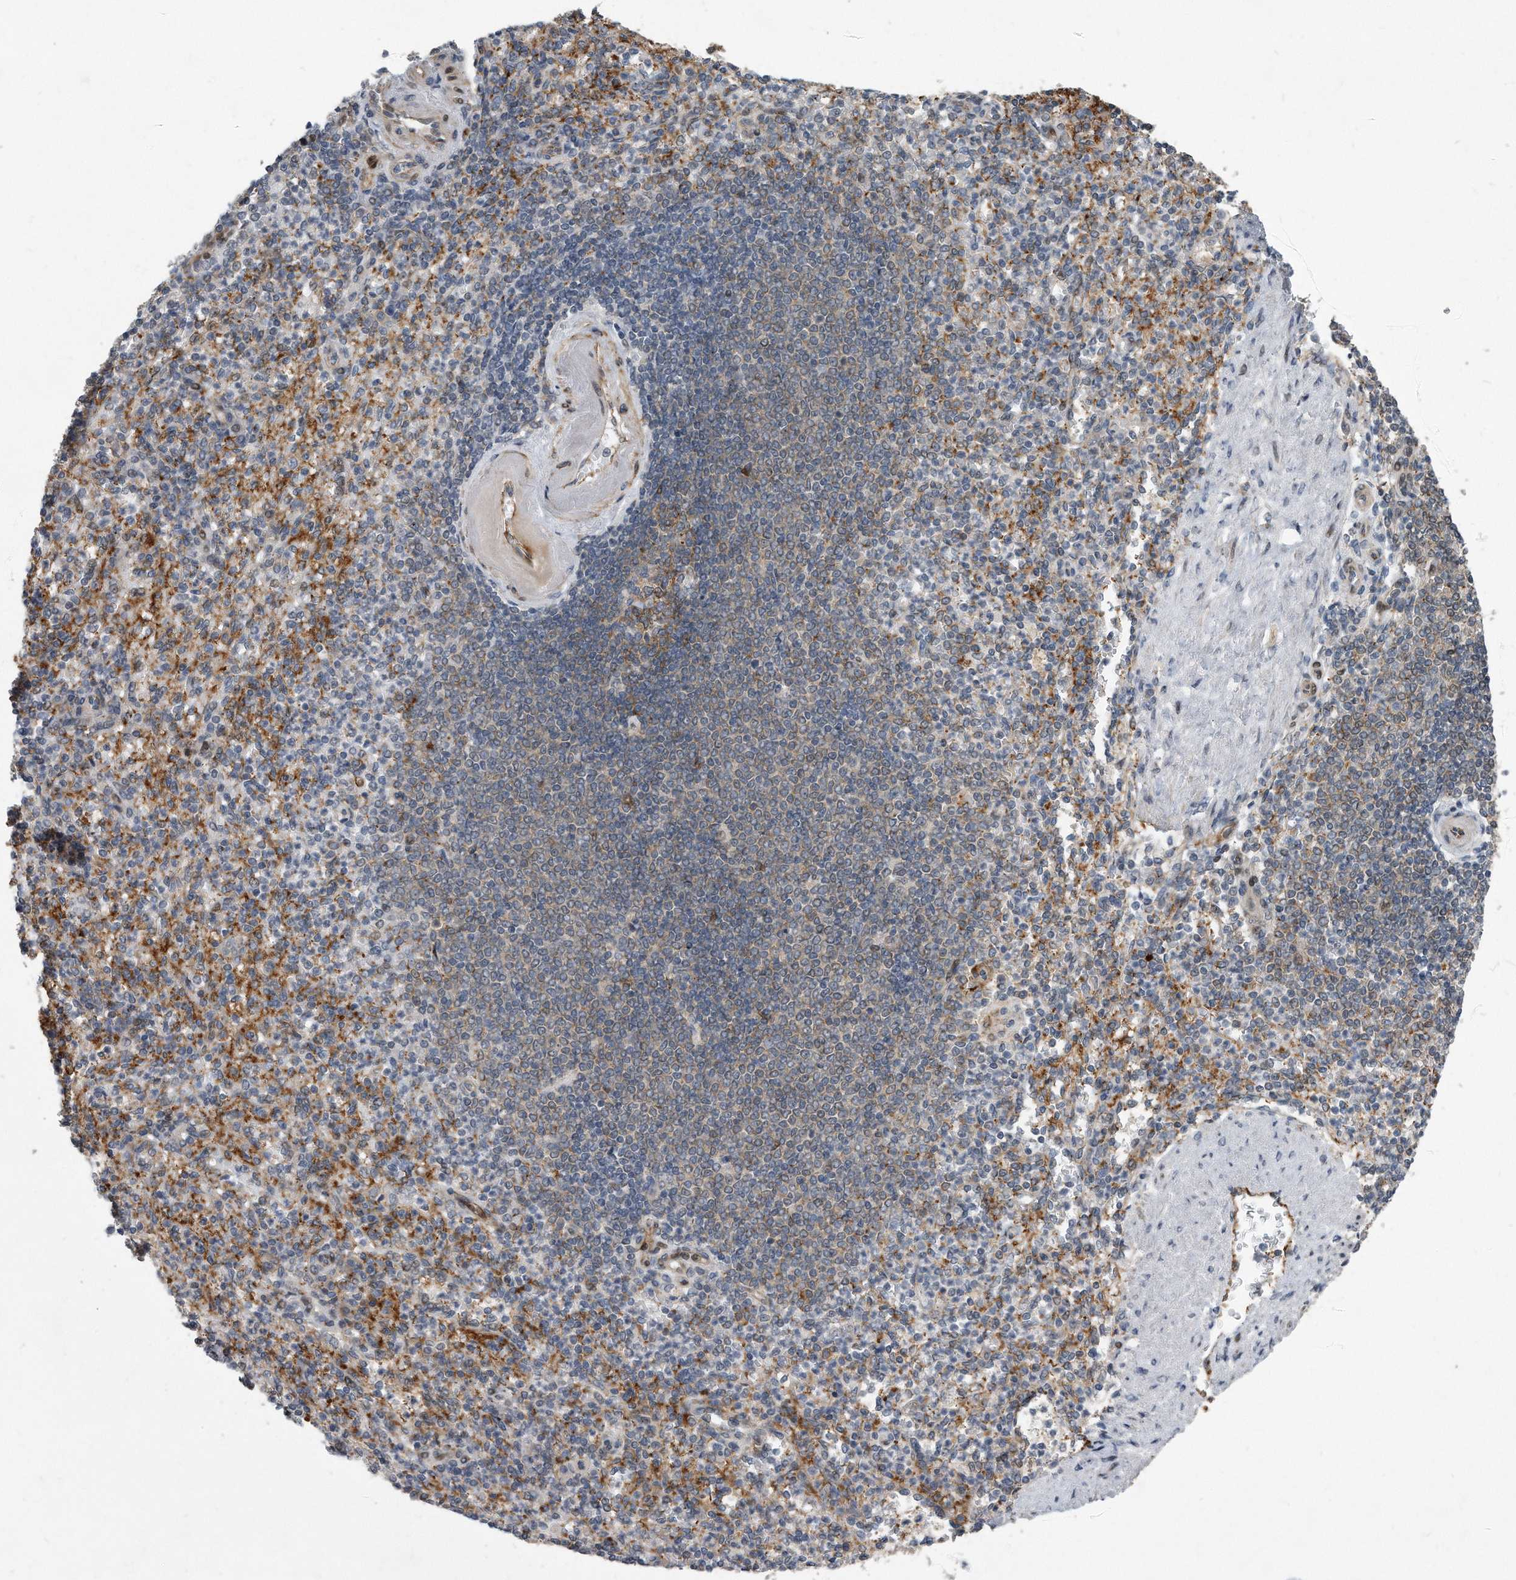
{"staining": {"intensity": "moderate", "quantity": "<25%", "location": "cytoplasmic/membranous"}, "tissue": "spleen", "cell_type": "Cells in red pulp", "image_type": "normal", "snomed": [{"axis": "morphology", "description": "Normal tissue, NOS"}, {"axis": "topography", "description": "Spleen"}], "caption": "A low amount of moderate cytoplasmic/membranous expression is present in about <25% of cells in red pulp in benign spleen.", "gene": "PGBD2", "patient": {"sex": "female", "age": 74}}